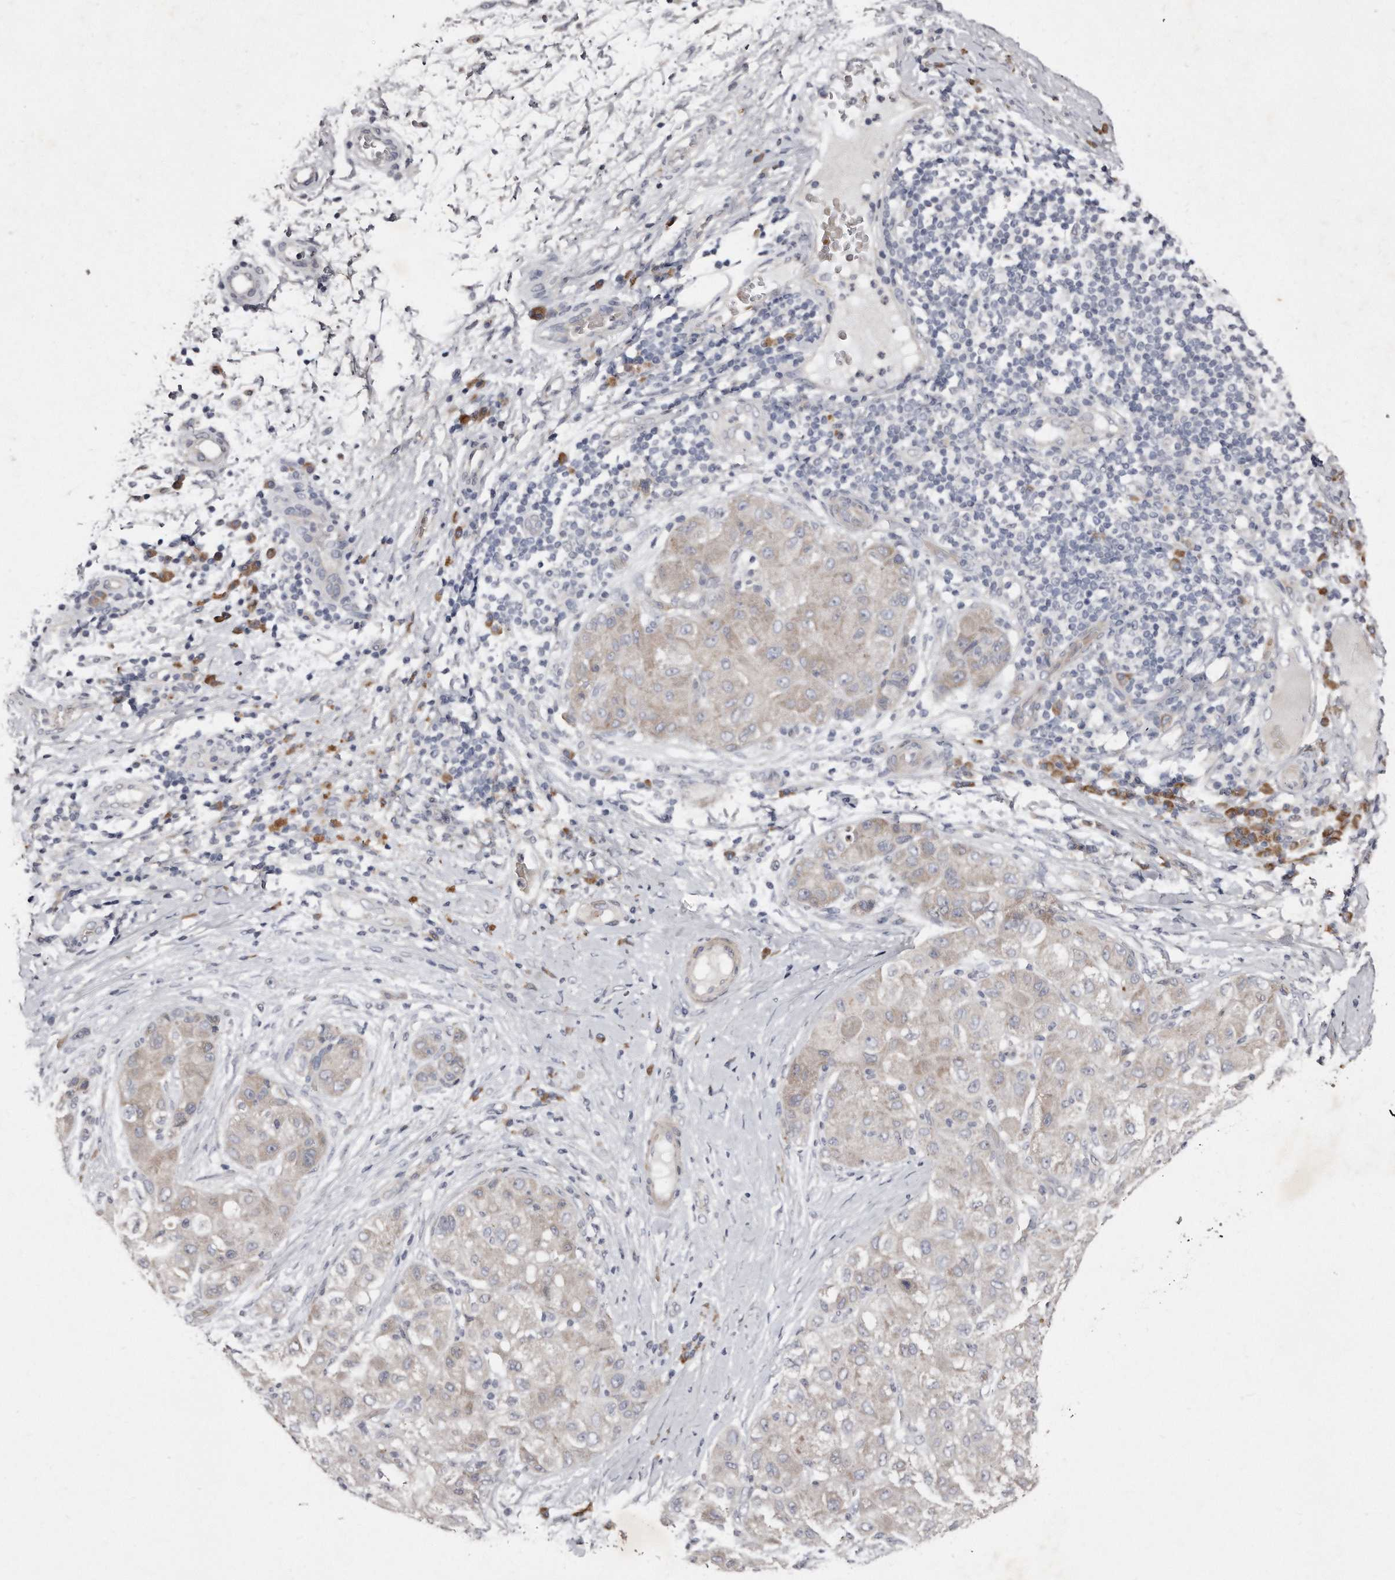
{"staining": {"intensity": "weak", "quantity": "<25%", "location": "cytoplasmic/membranous"}, "tissue": "liver cancer", "cell_type": "Tumor cells", "image_type": "cancer", "snomed": [{"axis": "morphology", "description": "Carcinoma, Hepatocellular, NOS"}, {"axis": "topography", "description": "Liver"}], "caption": "A histopathology image of liver hepatocellular carcinoma stained for a protein displays no brown staining in tumor cells.", "gene": "TECR", "patient": {"sex": "male", "age": 80}}